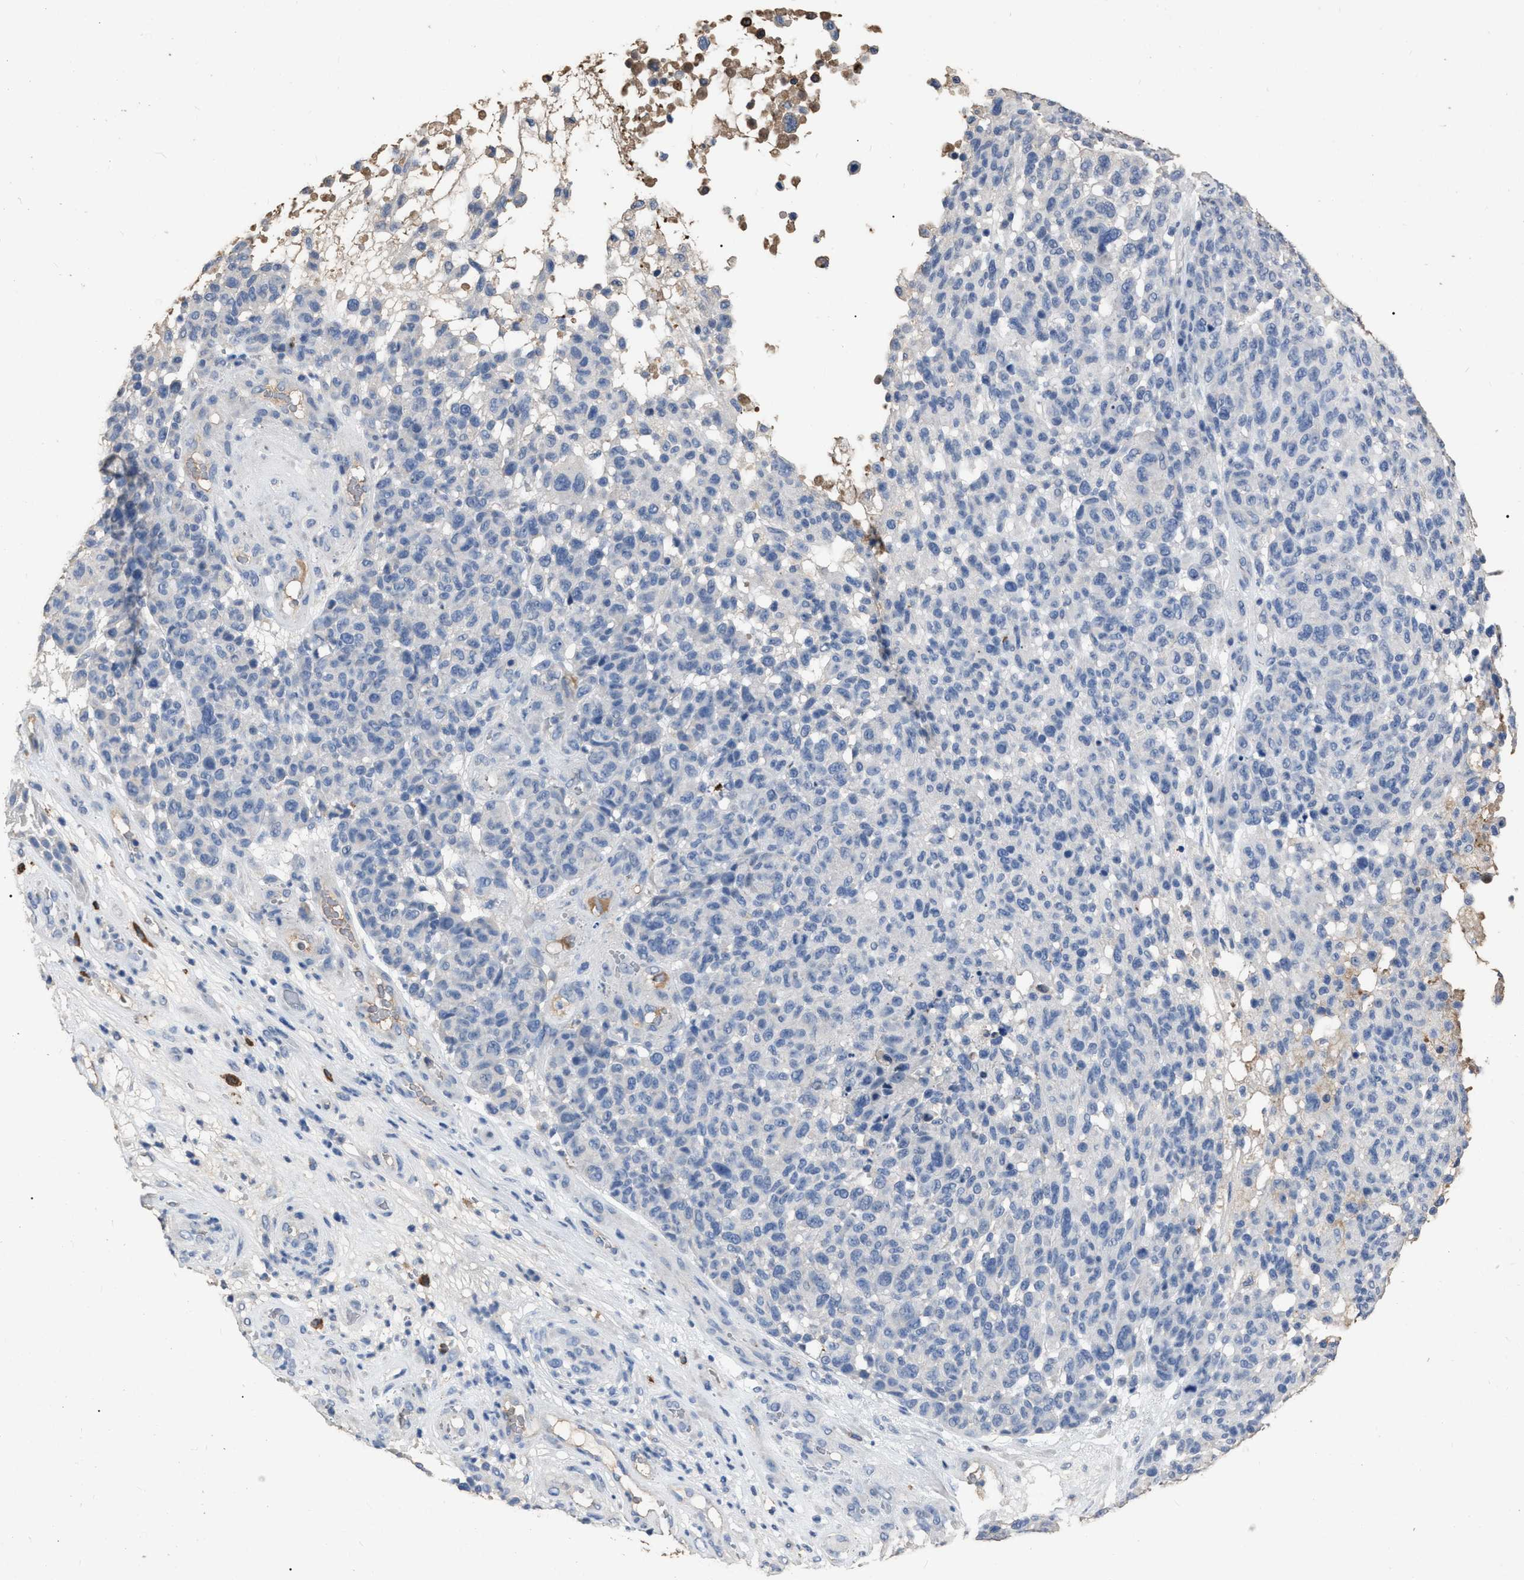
{"staining": {"intensity": "negative", "quantity": "none", "location": "none"}, "tissue": "melanoma", "cell_type": "Tumor cells", "image_type": "cancer", "snomed": [{"axis": "morphology", "description": "Malignant melanoma, NOS"}, {"axis": "topography", "description": "Skin"}], "caption": "The micrograph displays no significant staining in tumor cells of malignant melanoma.", "gene": "HABP2", "patient": {"sex": "male", "age": 59}}